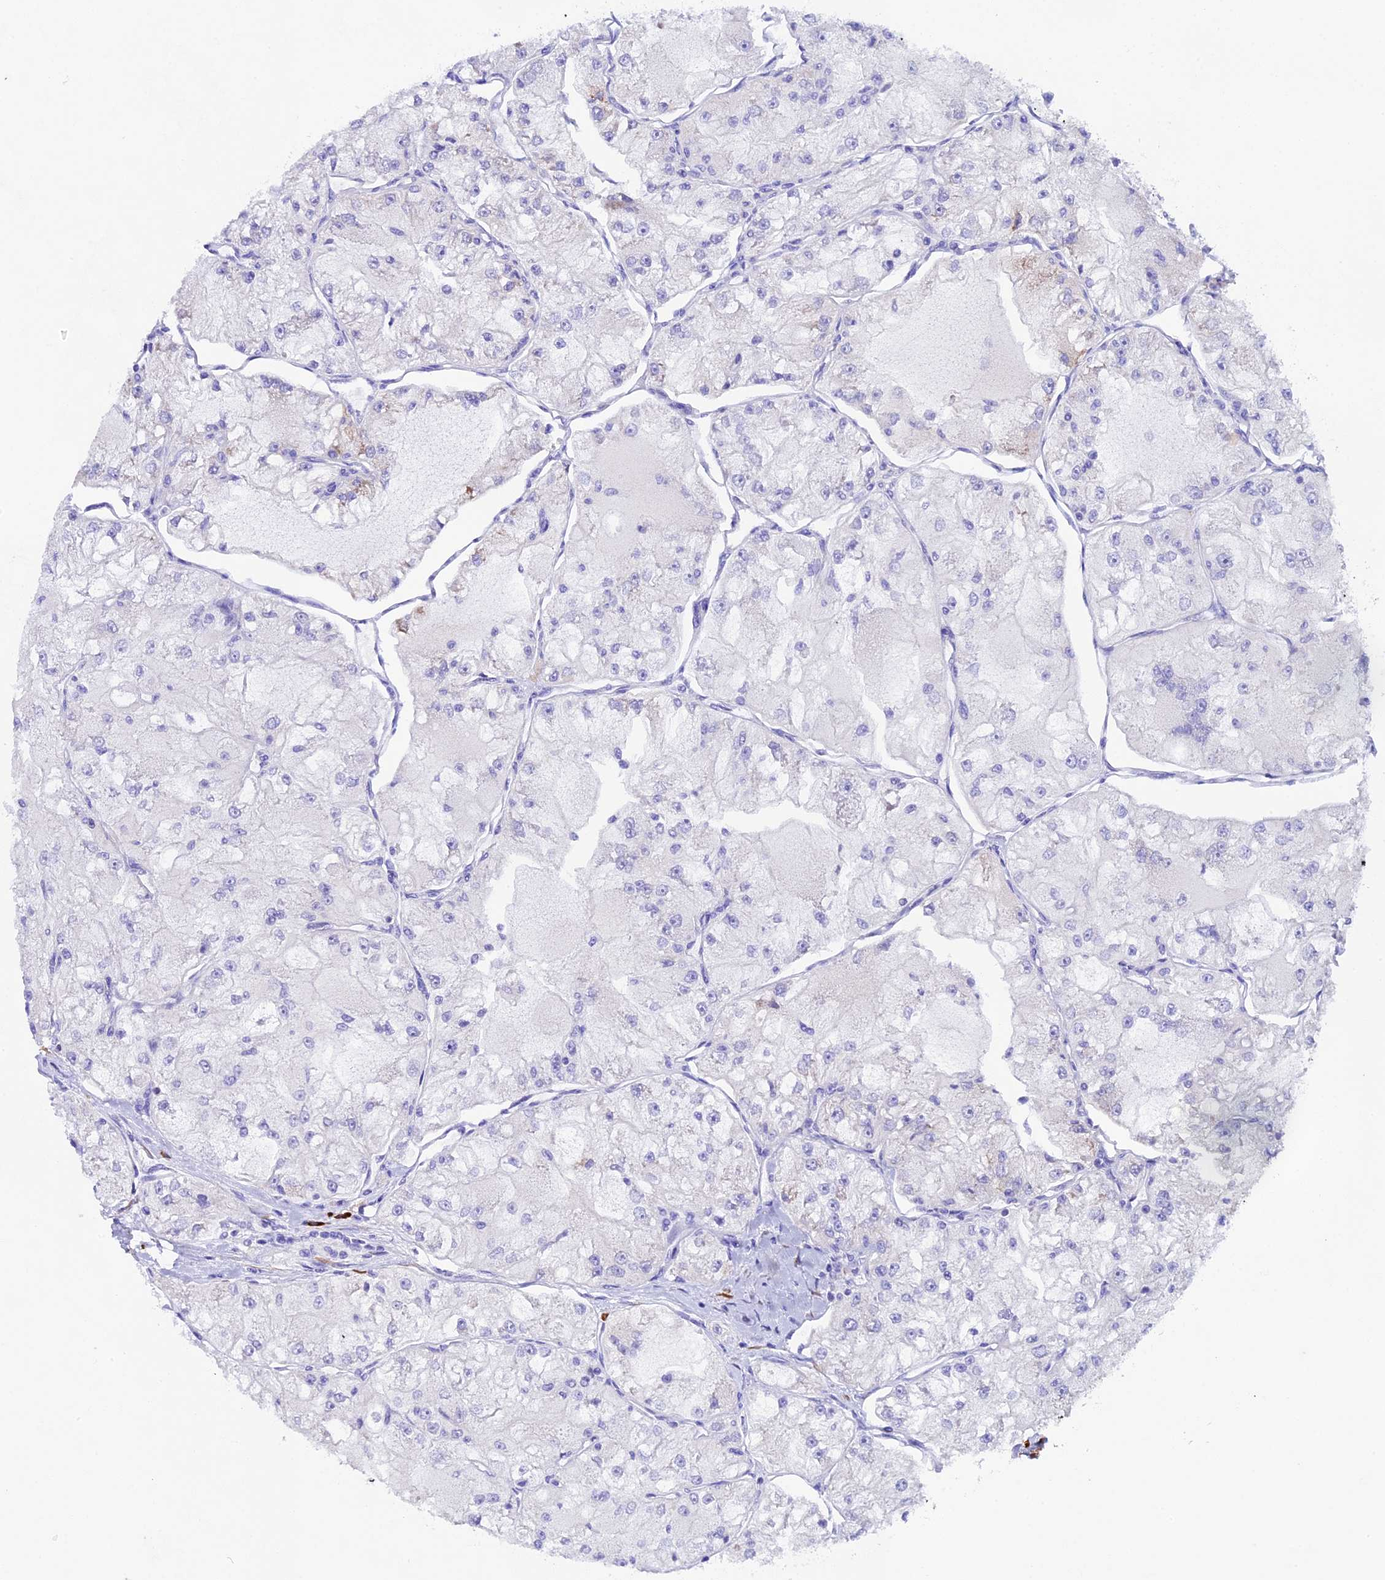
{"staining": {"intensity": "negative", "quantity": "none", "location": "none"}, "tissue": "renal cancer", "cell_type": "Tumor cells", "image_type": "cancer", "snomed": [{"axis": "morphology", "description": "Adenocarcinoma, NOS"}, {"axis": "topography", "description": "Kidney"}], "caption": "Tumor cells show no significant expression in renal cancer.", "gene": "FKBP11", "patient": {"sex": "female", "age": 72}}